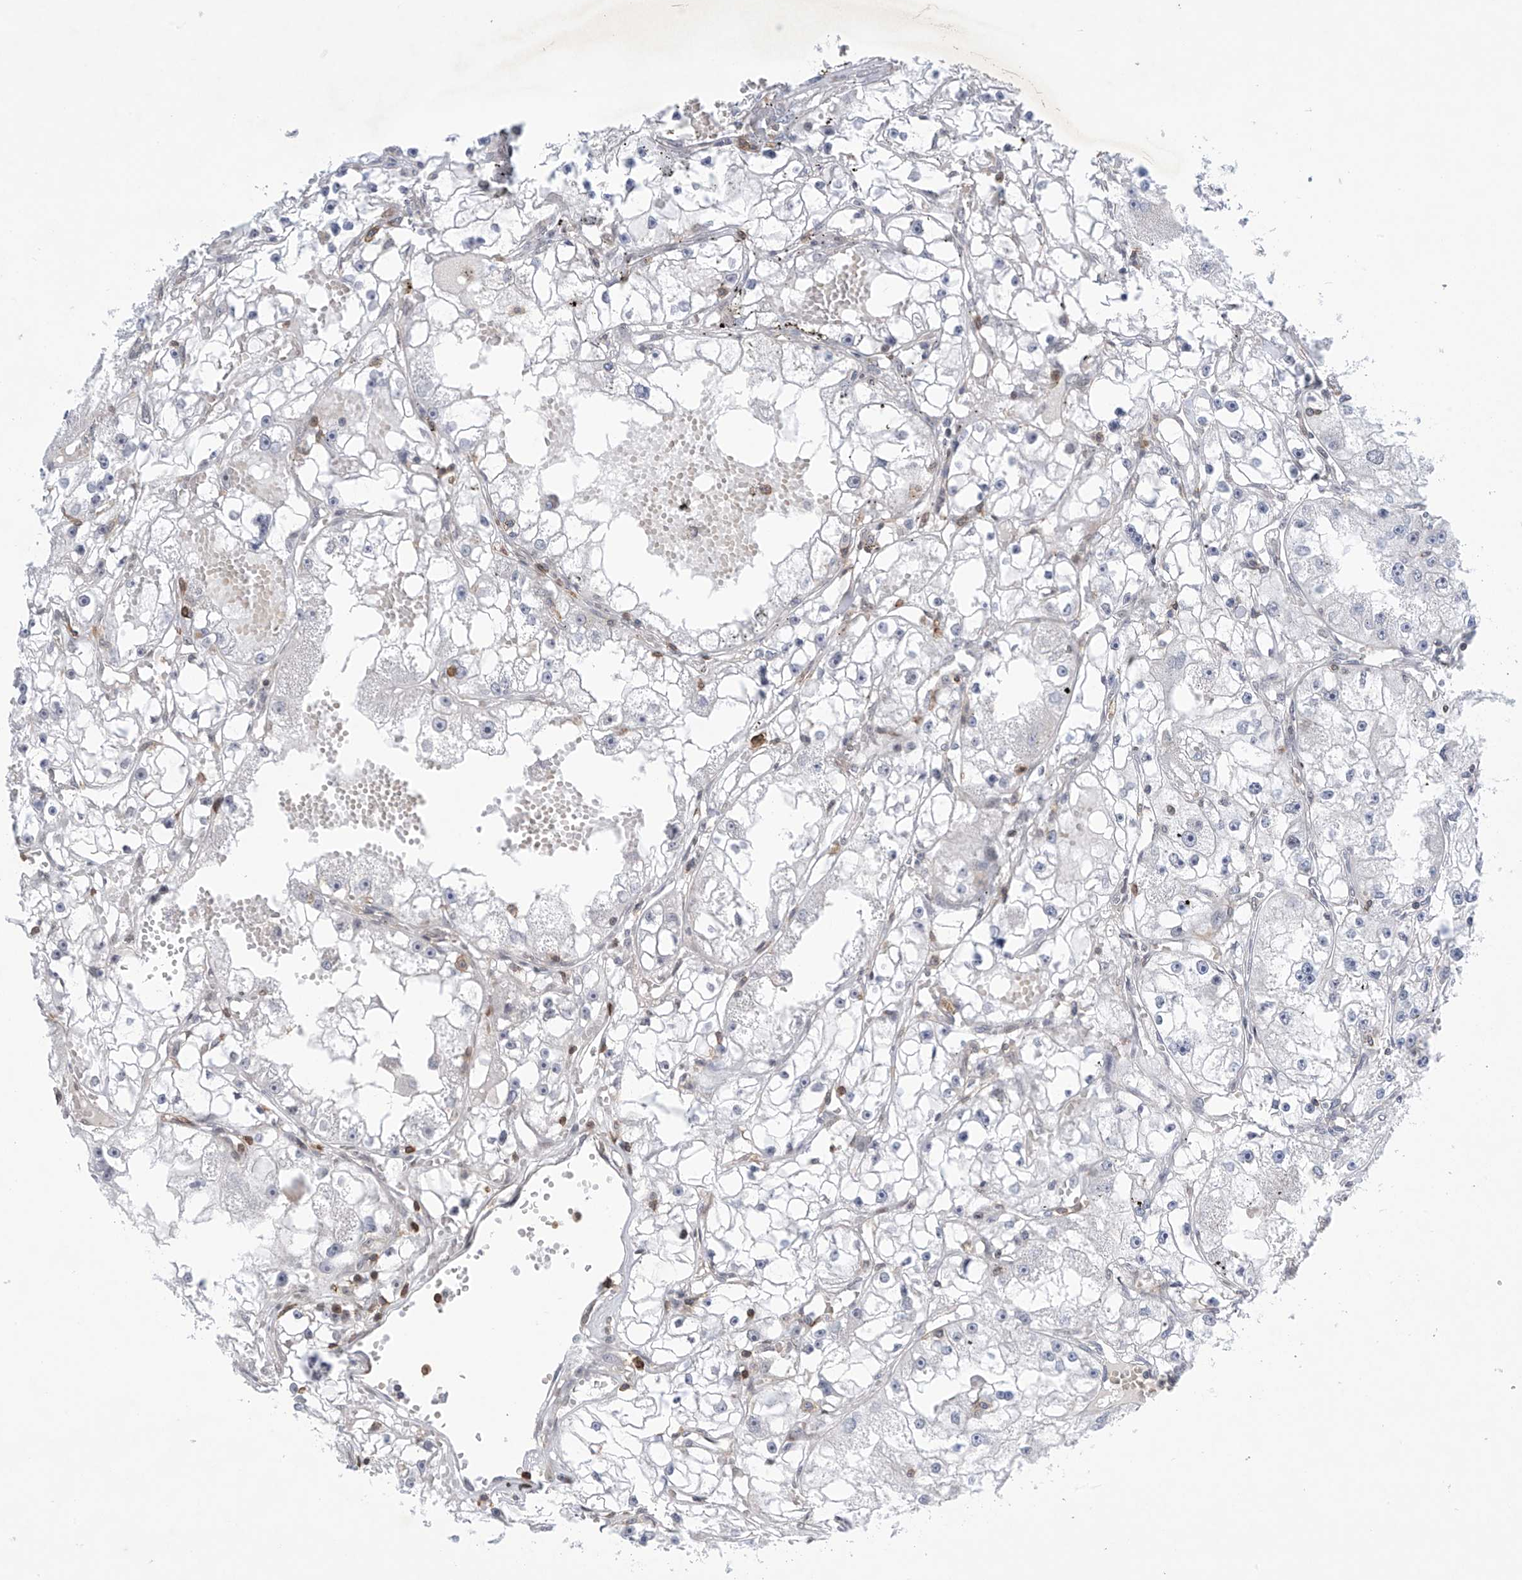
{"staining": {"intensity": "negative", "quantity": "none", "location": "none"}, "tissue": "renal cancer", "cell_type": "Tumor cells", "image_type": "cancer", "snomed": [{"axis": "morphology", "description": "Adenocarcinoma, NOS"}, {"axis": "topography", "description": "Kidney"}], "caption": "Renal cancer (adenocarcinoma) was stained to show a protein in brown. There is no significant staining in tumor cells.", "gene": "MSL3", "patient": {"sex": "male", "age": 56}}